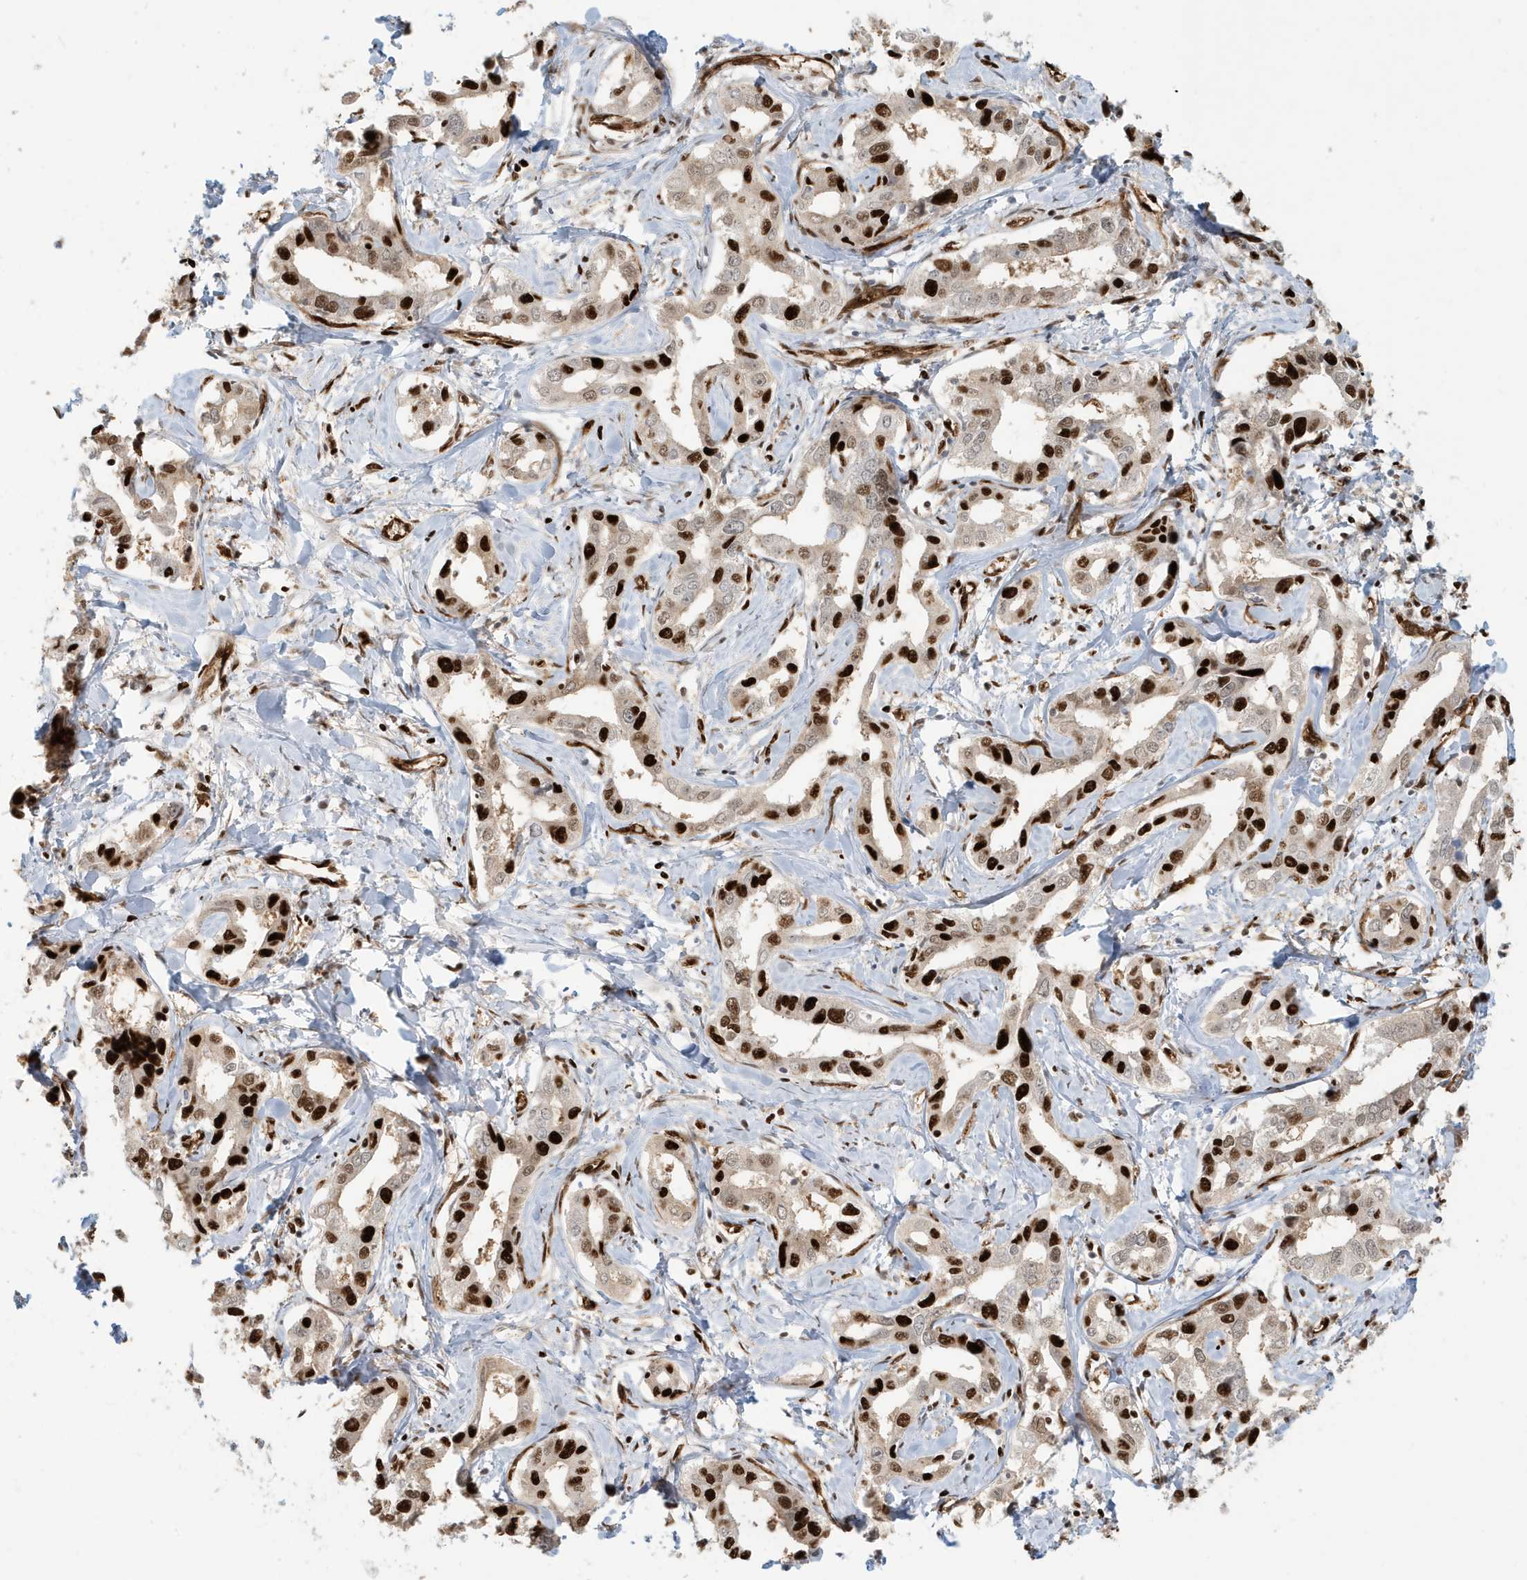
{"staining": {"intensity": "strong", "quantity": ">75%", "location": "nuclear"}, "tissue": "liver cancer", "cell_type": "Tumor cells", "image_type": "cancer", "snomed": [{"axis": "morphology", "description": "Cholangiocarcinoma"}, {"axis": "topography", "description": "Liver"}], "caption": "Immunohistochemical staining of human liver cholangiocarcinoma demonstrates strong nuclear protein positivity in approximately >75% of tumor cells. (IHC, brightfield microscopy, high magnification).", "gene": "CKS2", "patient": {"sex": "male", "age": 59}}